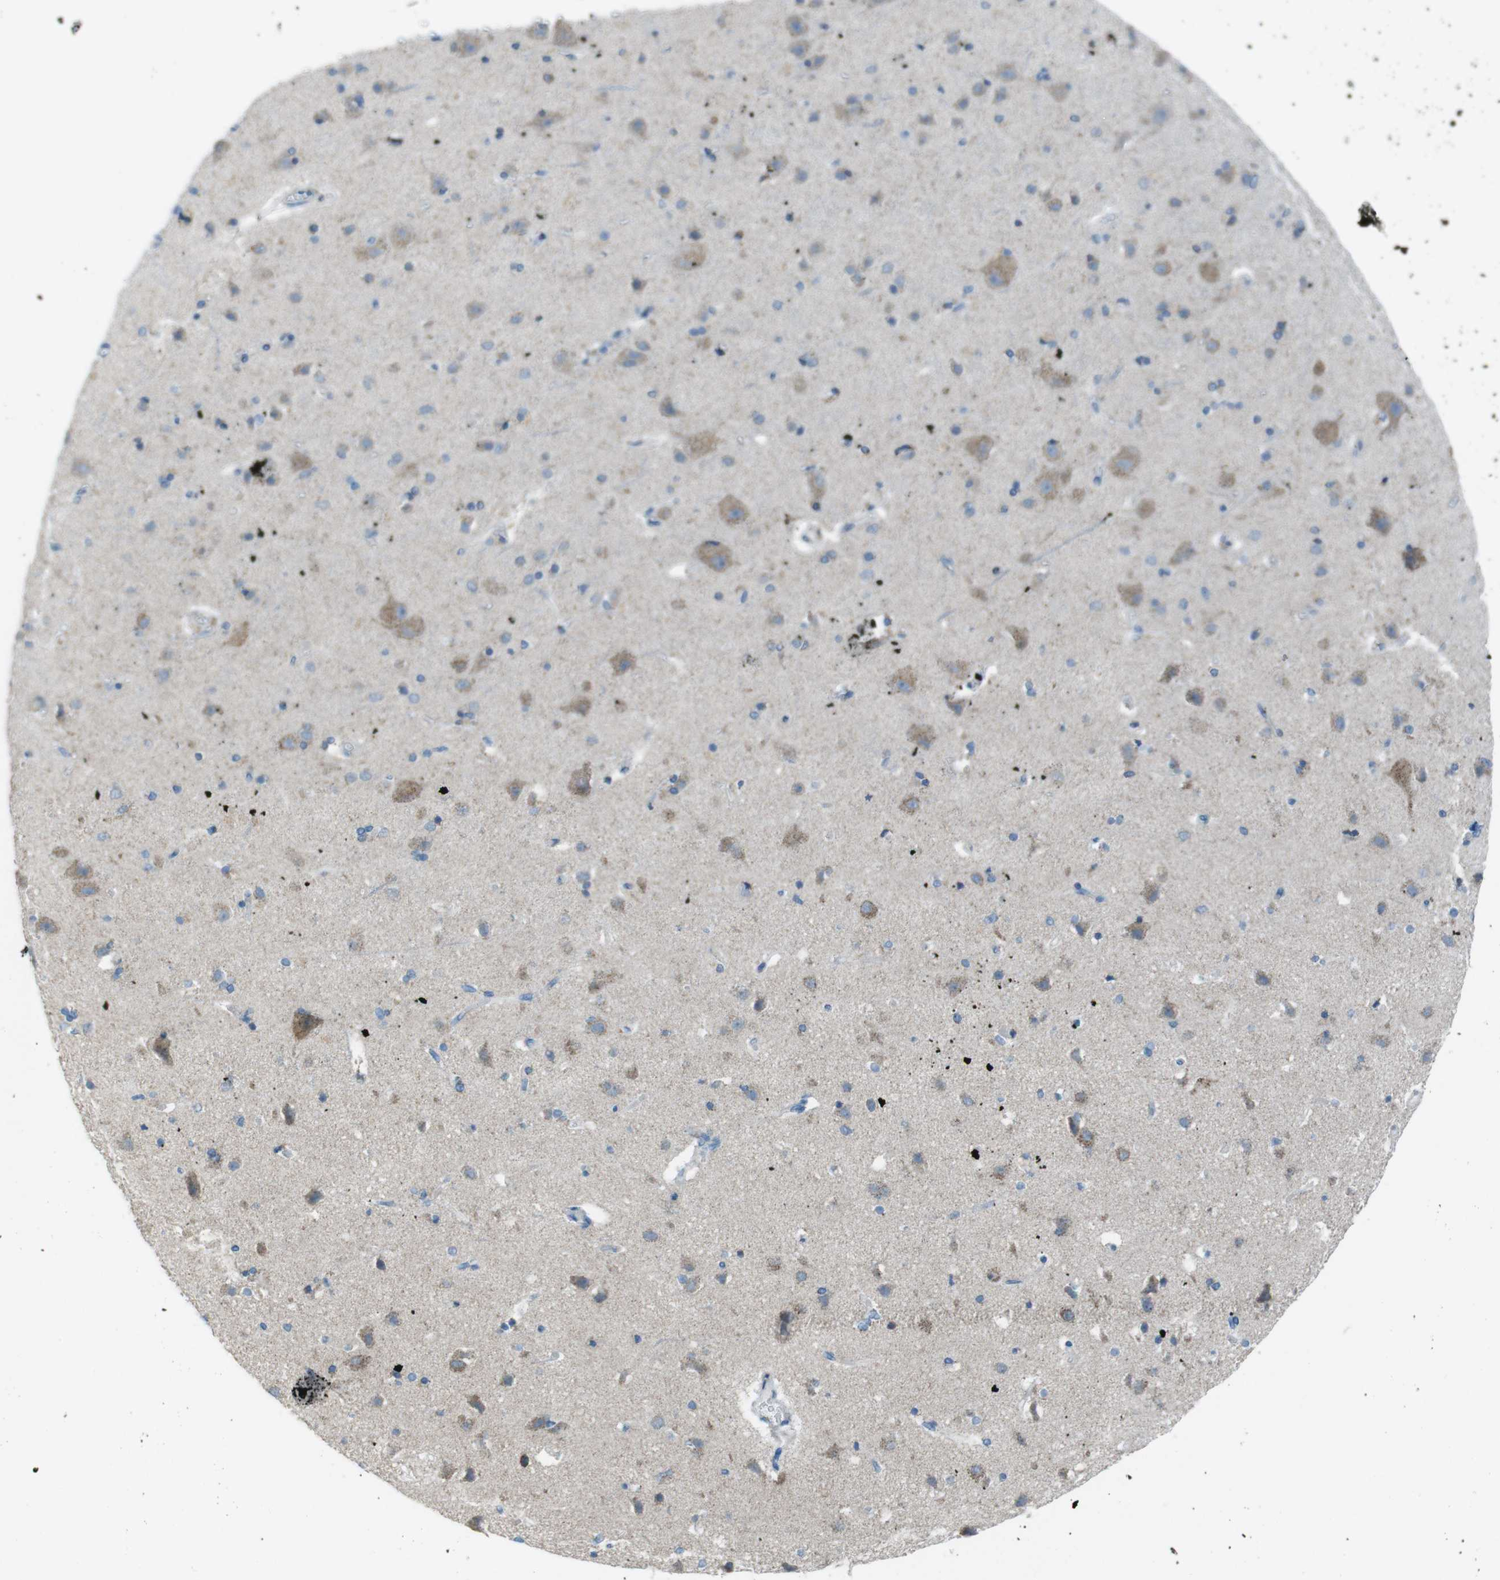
{"staining": {"intensity": "negative", "quantity": "none", "location": "none"}, "tissue": "cerebral cortex", "cell_type": "Endothelial cells", "image_type": "normal", "snomed": [{"axis": "morphology", "description": "Normal tissue, NOS"}, {"axis": "topography", "description": "Cerebral cortex"}], "caption": "IHC of normal human cerebral cortex demonstrates no expression in endothelial cells. (DAB (3,3'-diaminobenzidine) immunohistochemistry visualized using brightfield microscopy, high magnification).", "gene": "DNAJA3", "patient": {"sex": "female", "age": 54}}